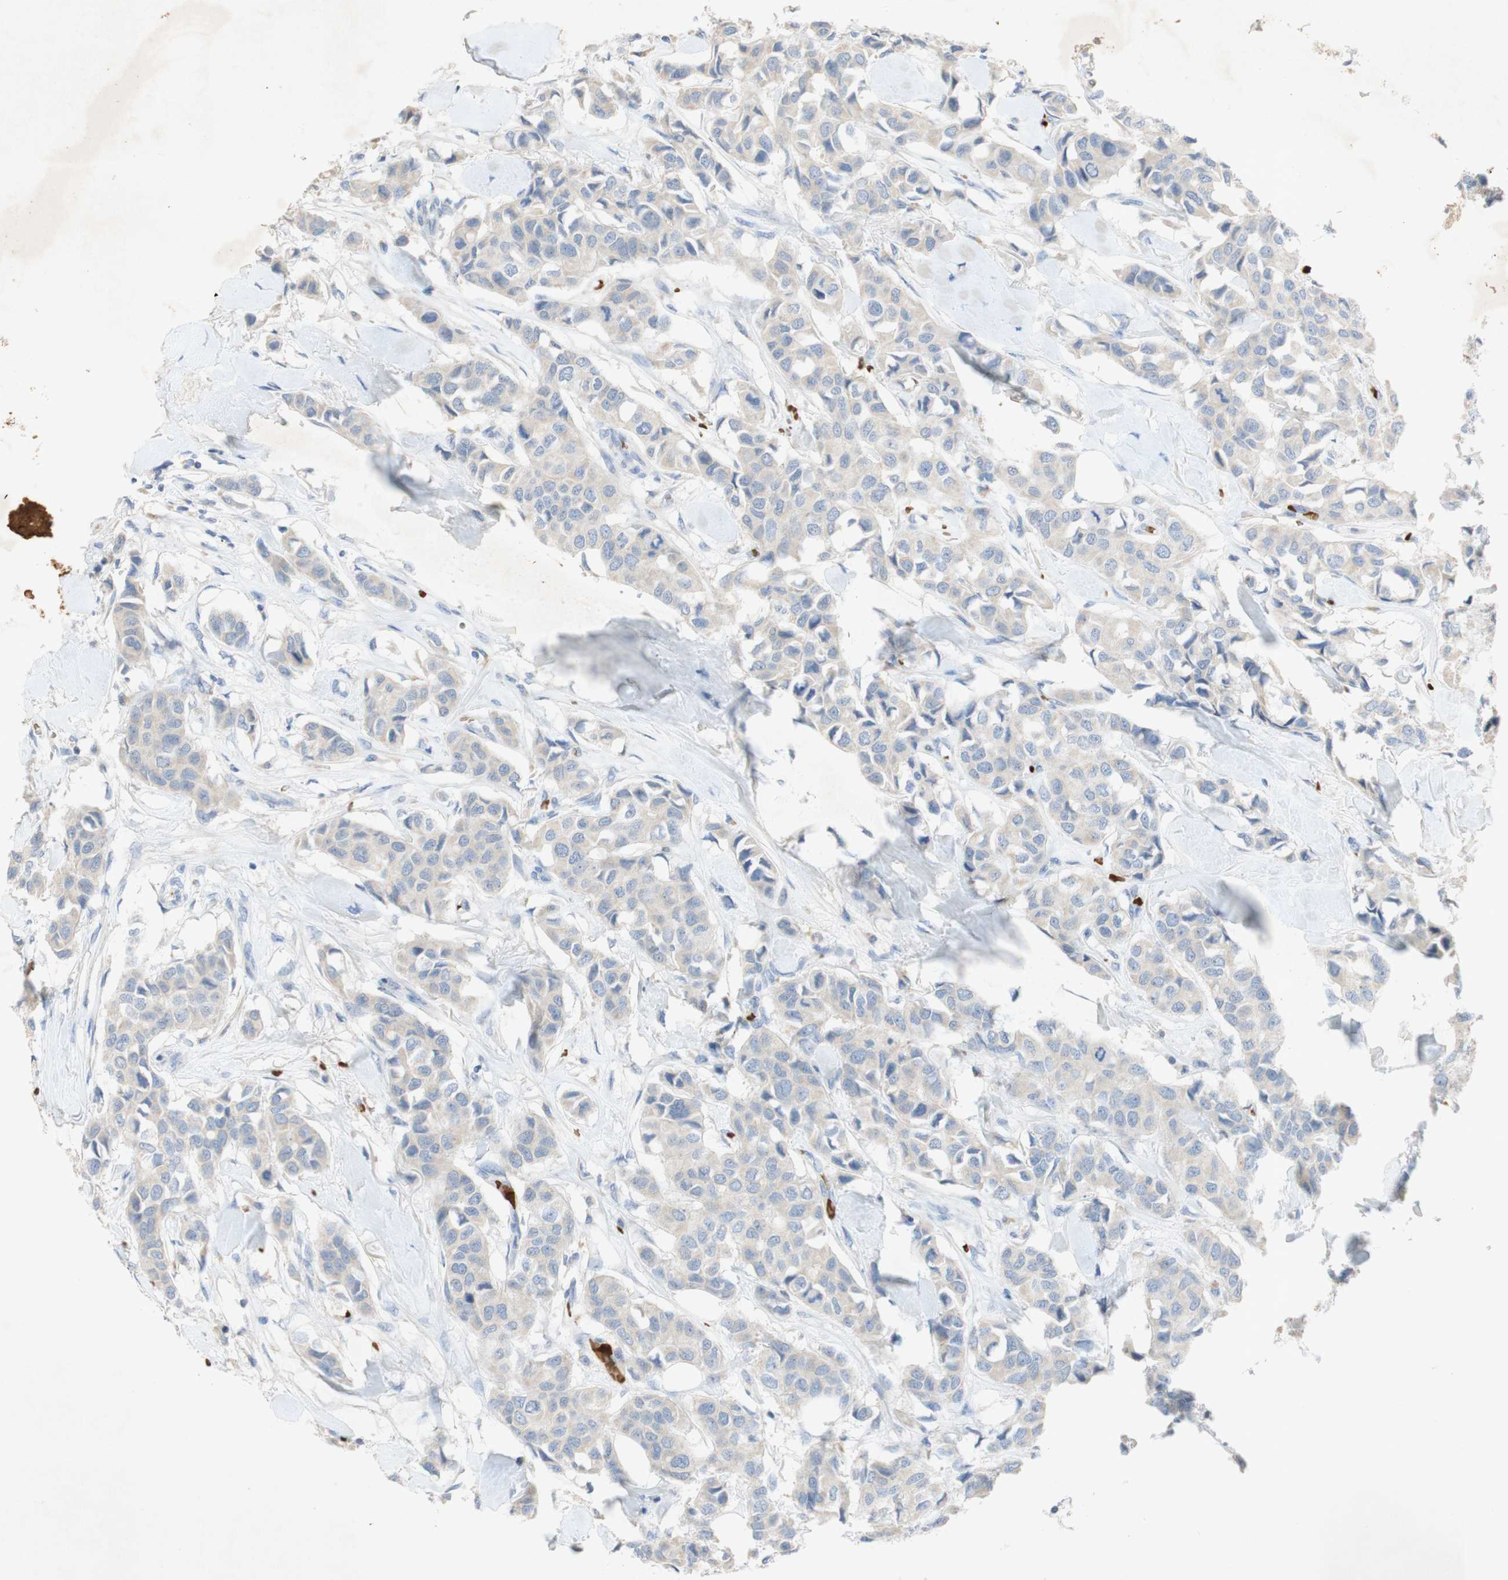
{"staining": {"intensity": "weak", "quantity": "<25%", "location": "cytoplasmic/membranous"}, "tissue": "breast cancer", "cell_type": "Tumor cells", "image_type": "cancer", "snomed": [{"axis": "morphology", "description": "Duct carcinoma"}, {"axis": "topography", "description": "Breast"}], "caption": "Tumor cells are negative for brown protein staining in breast invasive ductal carcinoma.", "gene": "EPO", "patient": {"sex": "female", "age": 80}}